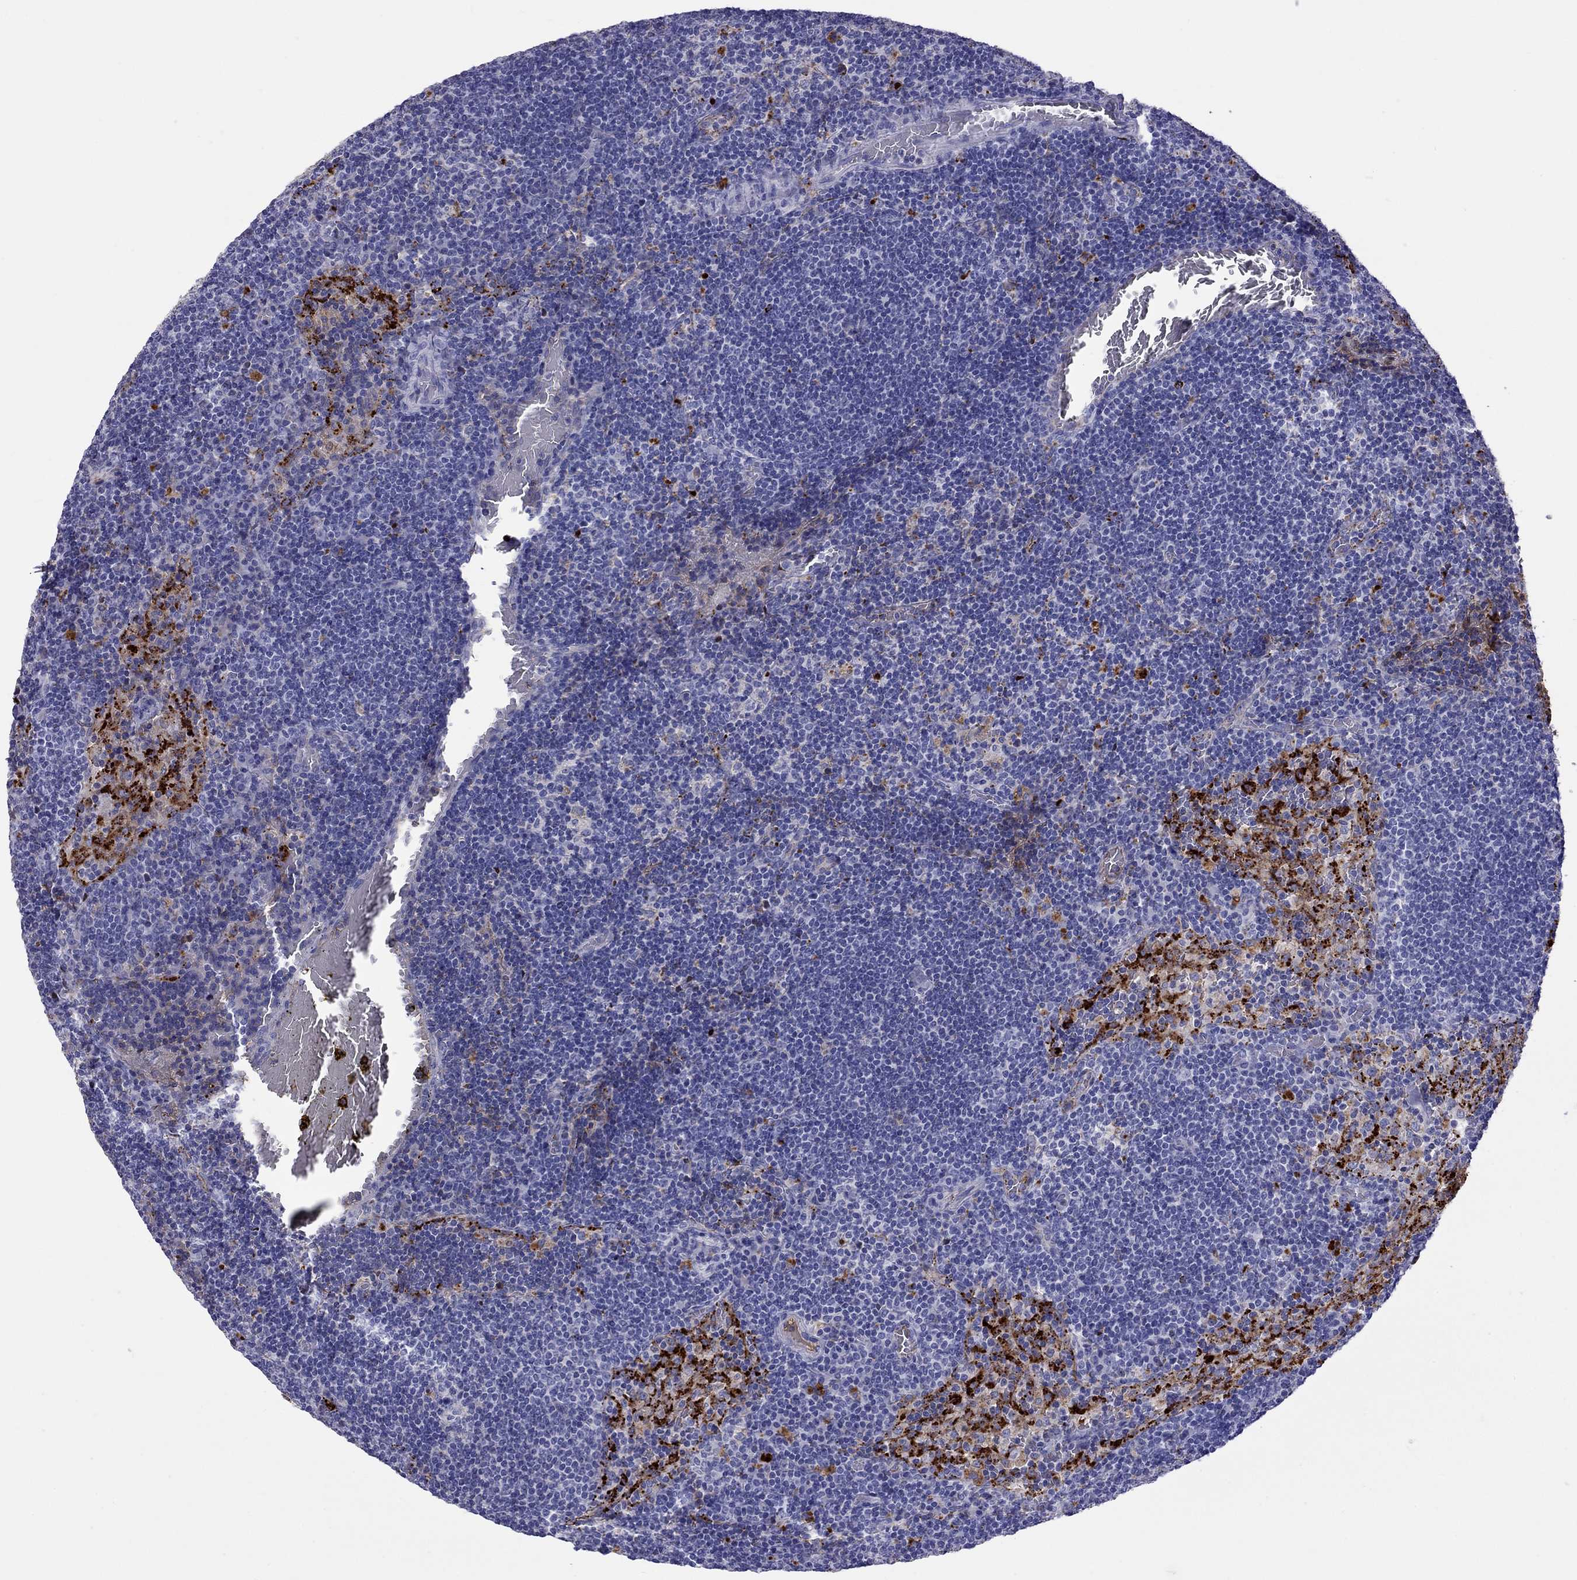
{"staining": {"intensity": "negative", "quantity": "none", "location": "none"}, "tissue": "lymph node", "cell_type": "Germinal center cells", "image_type": "normal", "snomed": [{"axis": "morphology", "description": "Normal tissue, NOS"}, {"axis": "topography", "description": "Lymph node"}], "caption": "Immunohistochemistry of benign human lymph node exhibits no positivity in germinal center cells.", "gene": "SERPINA3", "patient": {"sex": "male", "age": 63}}